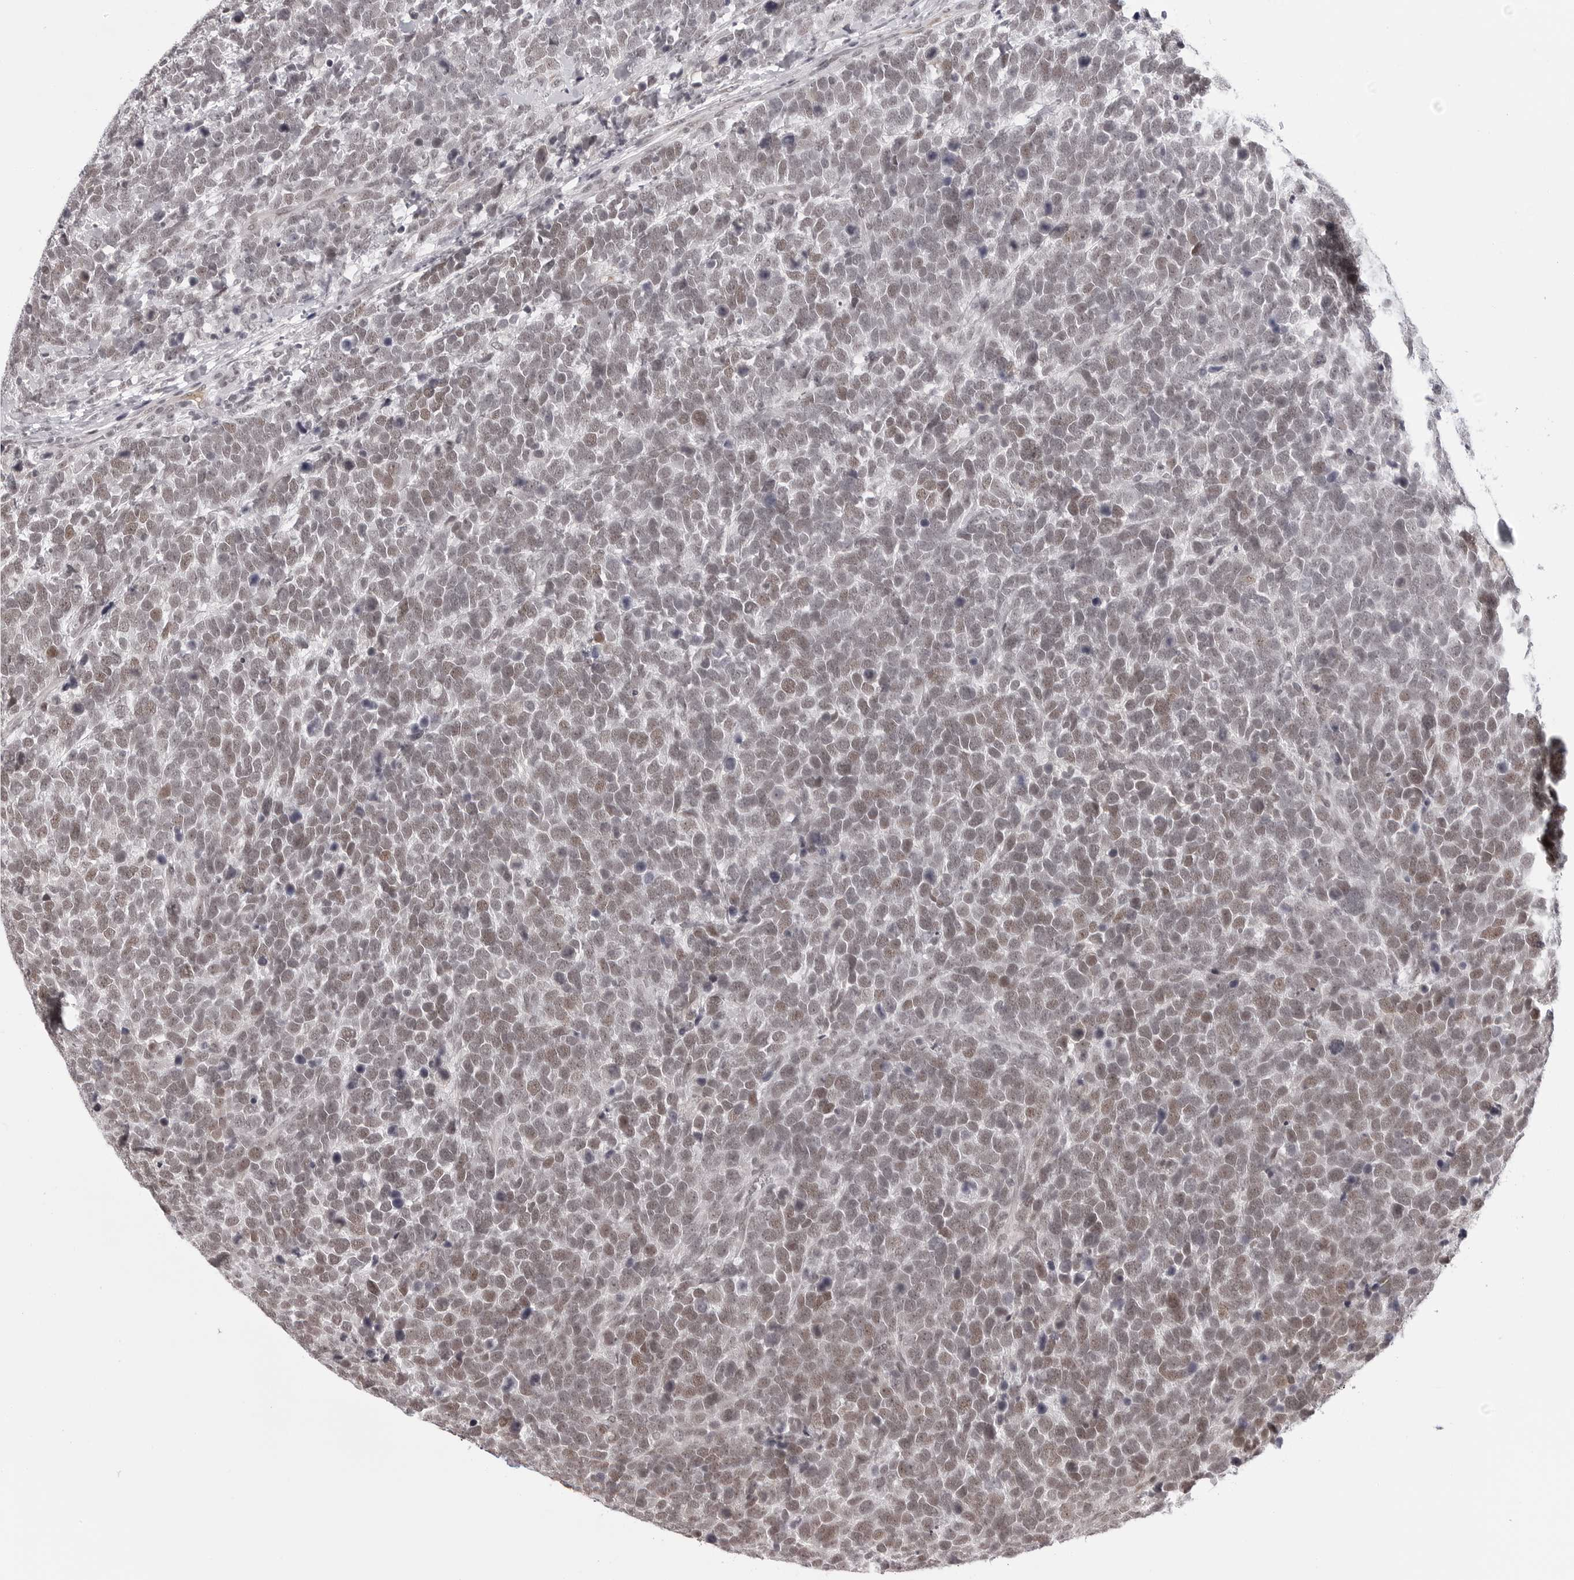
{"staining": {"intensity": "moderate", "quantity": "25%-75%", "location": "nuclear"}, "tissue": "urothelial cancer", "cell_type": "Tumor cells", "image_type": "cancer", "snomed": [{"axis": "morphology", "description": "Urothelial carcinoma, High grade"}, {"axis": "topography", "description": "Urinary bladder"}], "caption": "Human urothelial cancer stained with a brown dye displays moderate nuclear positive expression in about 25%-75% of tumor cells.", "gene": "PHF3", "patient": {"sex": "female", "age": 82}}